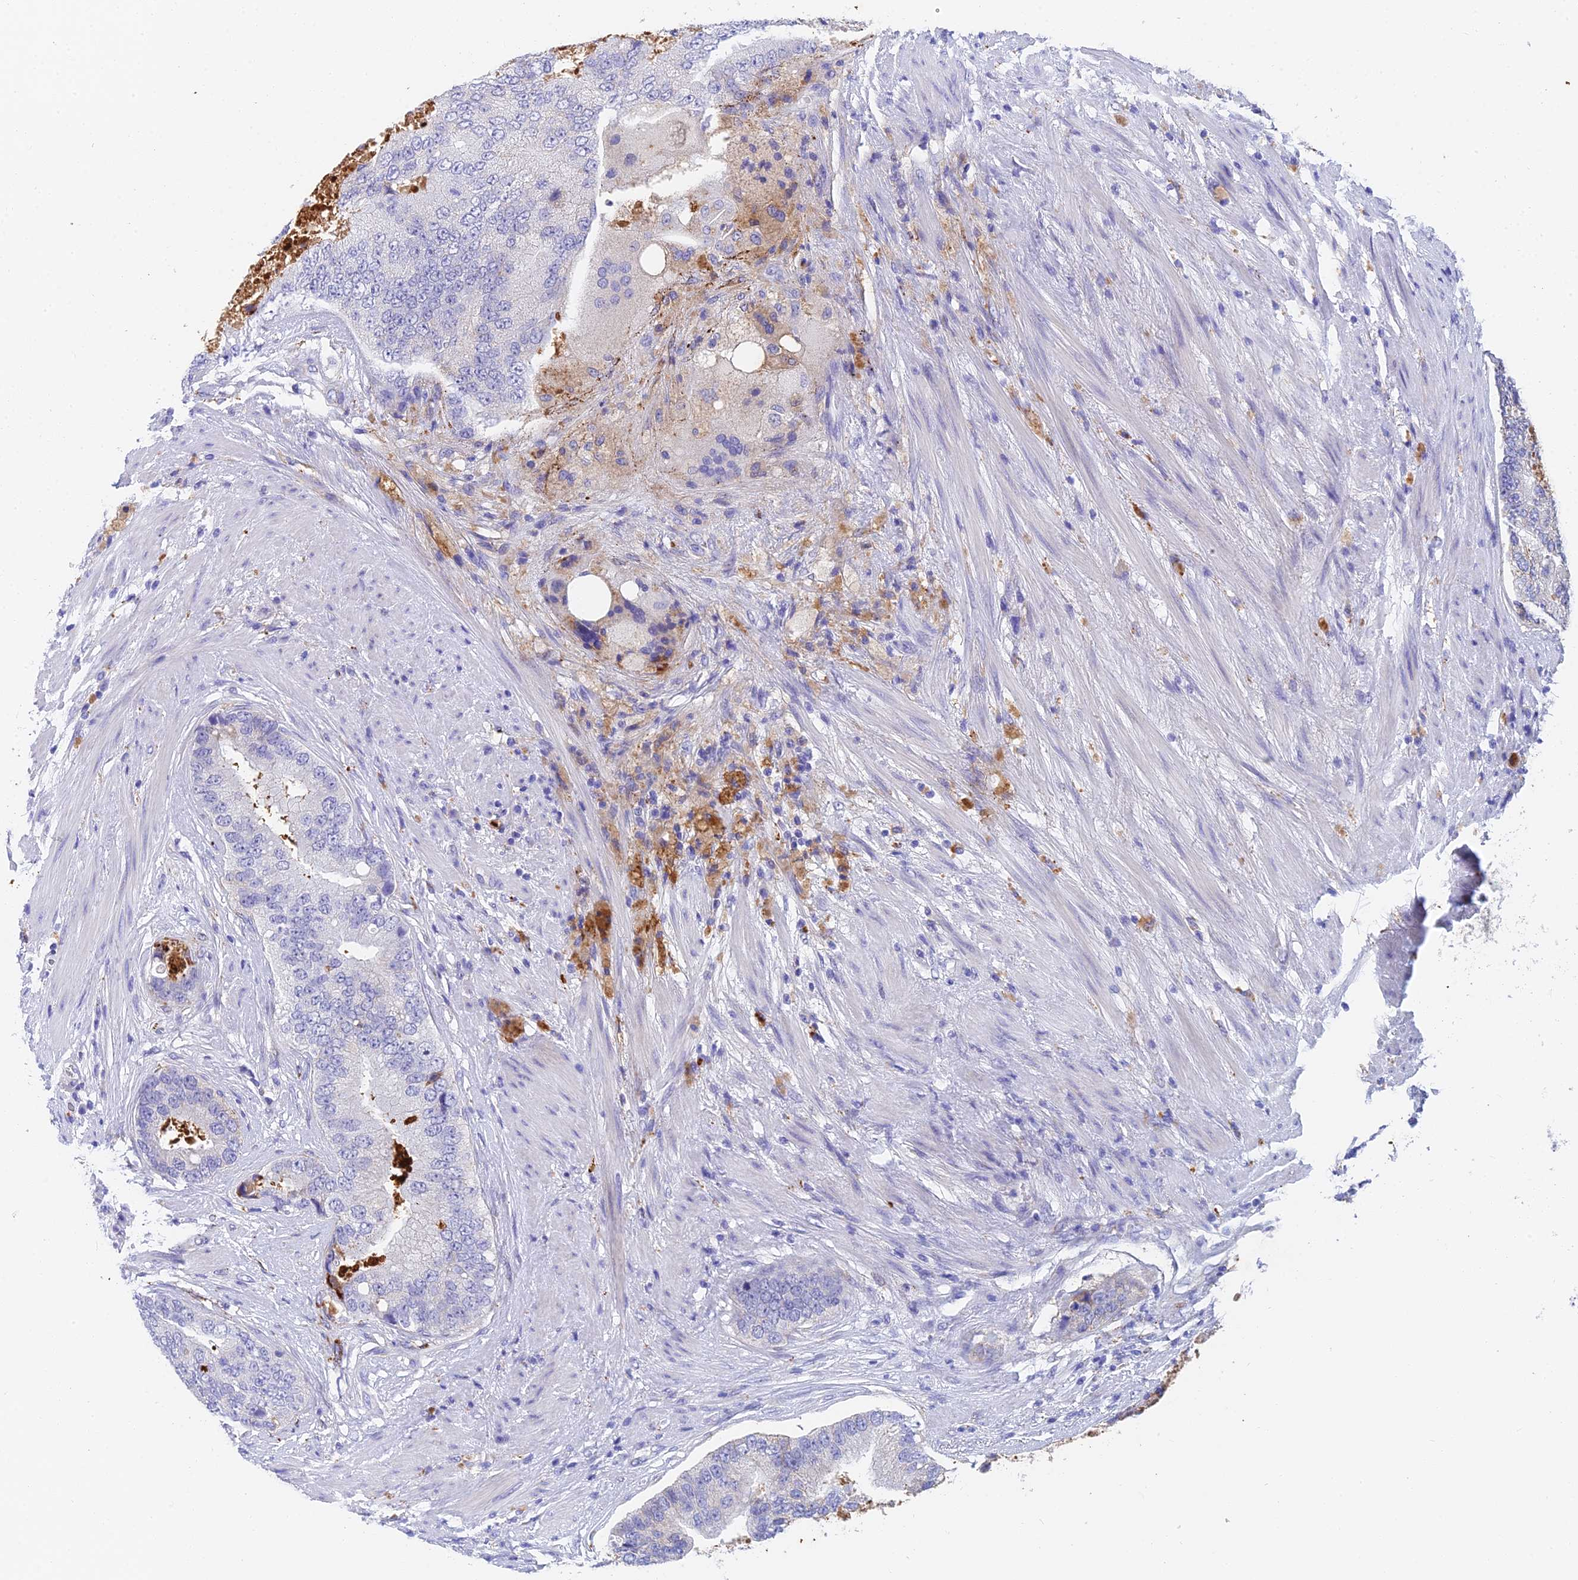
{"staining": {"intensity": "negative", "quantity": "none", "location": "none"}, "tissue": "prostate cancer", "cell_type": "Tumor cells", "image_type": "cancer", "snomed": [{"axis": "morphology", "description": "Adenocarcinoma, High grade"}, {"axis": "topography", "description": "Prostate"}], "caption": "IHC image of human prostate cancer (high-grade adenocarcinoma) stained for a protein (brown), which demonstrates no expression in tumor cells.", "gene": "ADAMTS13", "patient": {"sex": "male", "age": 70}}